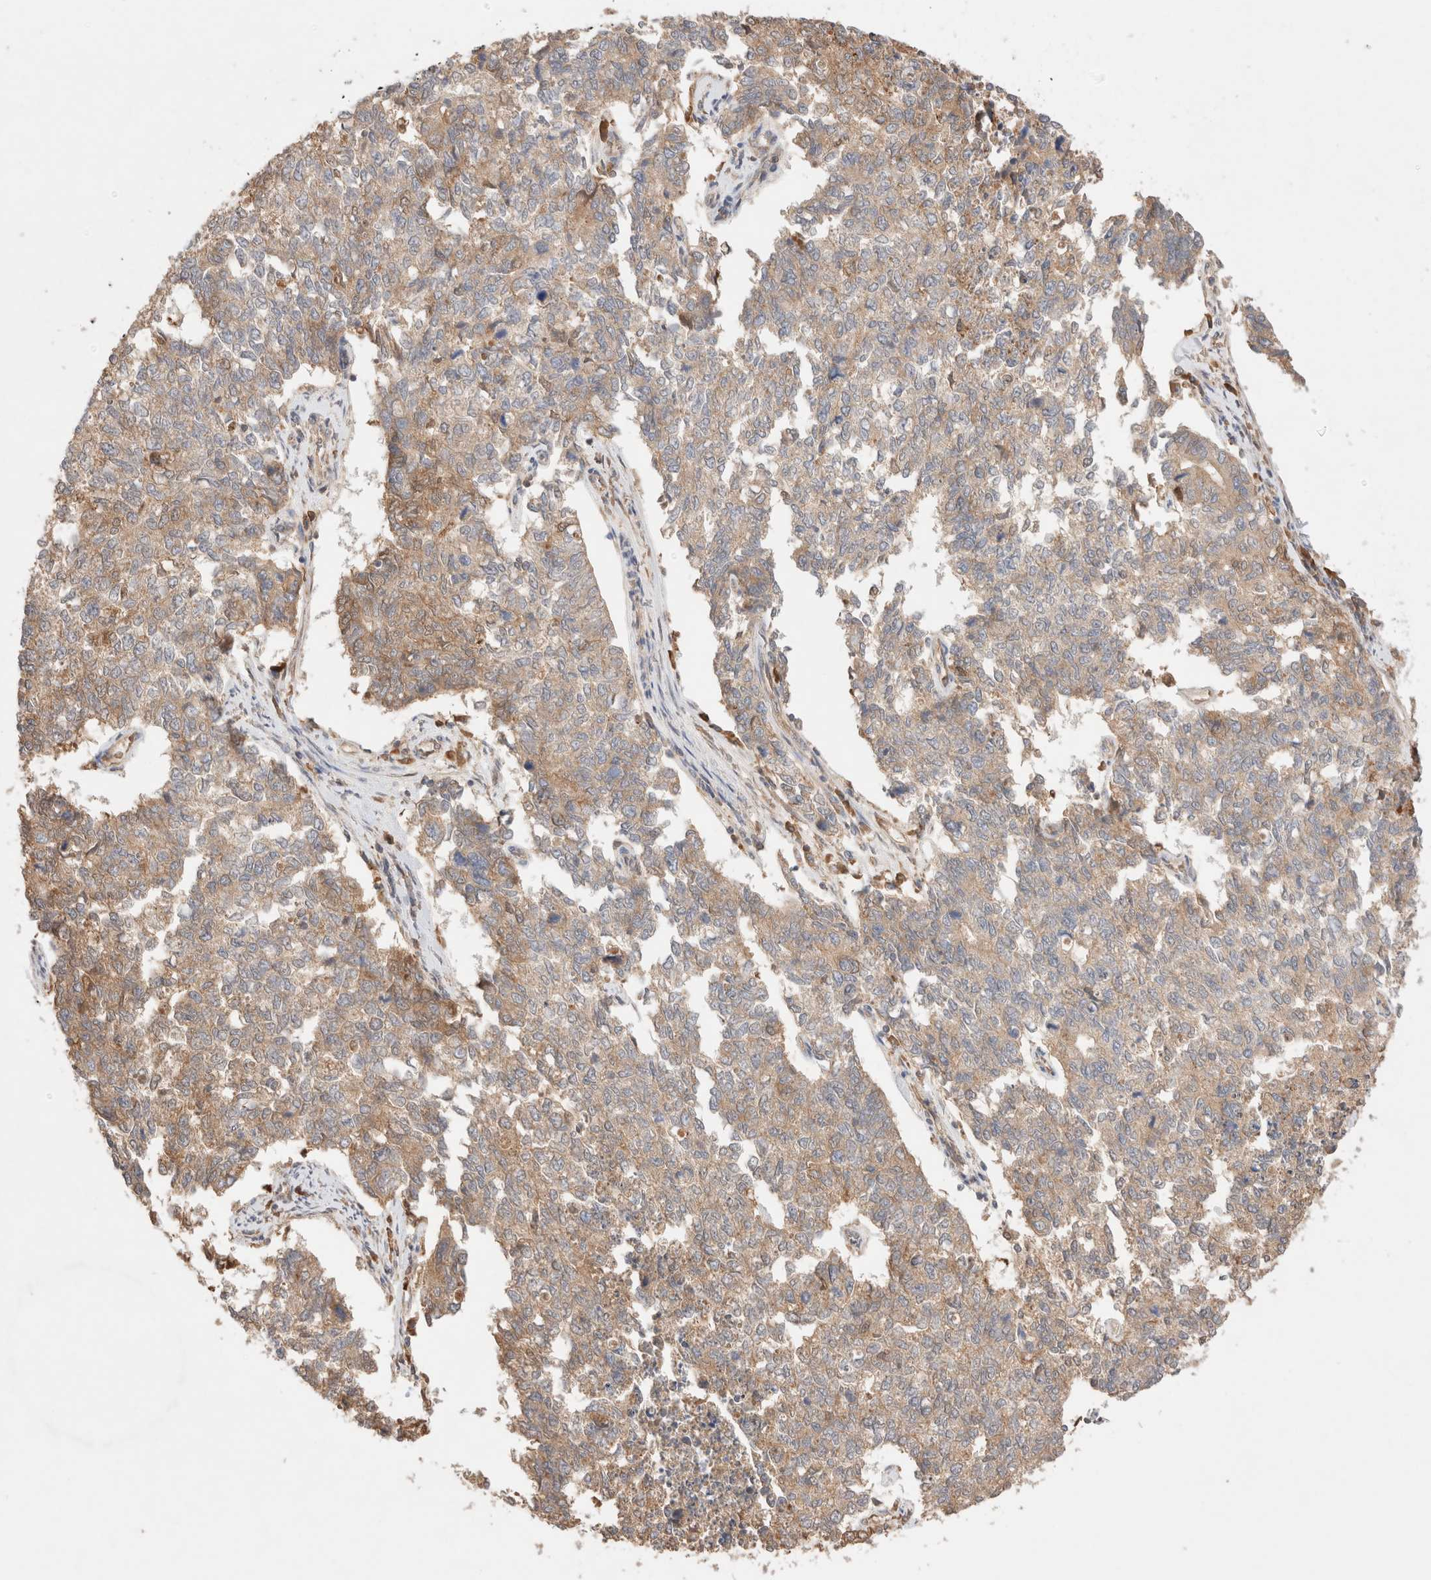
{"staining": {"intensity": "weak", "quantity": "25%-75%", "location": "cytoplasmic/membranous"}, "tissue": "cervical cancer", "cell_type": "Tumor cells", "image_type": "cancer", "snomed": [{"axis": "morphology", "description": "Squamous cell carcinoma, NOS"}, {"axis": "topography", "description": "Cervix"}], "caption": "An image of human cervical squamous cell carcinoma stained for a protein displays weak cytoplasmic/membranous brown staining in tumor cells.", "gene": "CARNMT1", "patient": {"sex": "female", "age": 63}}